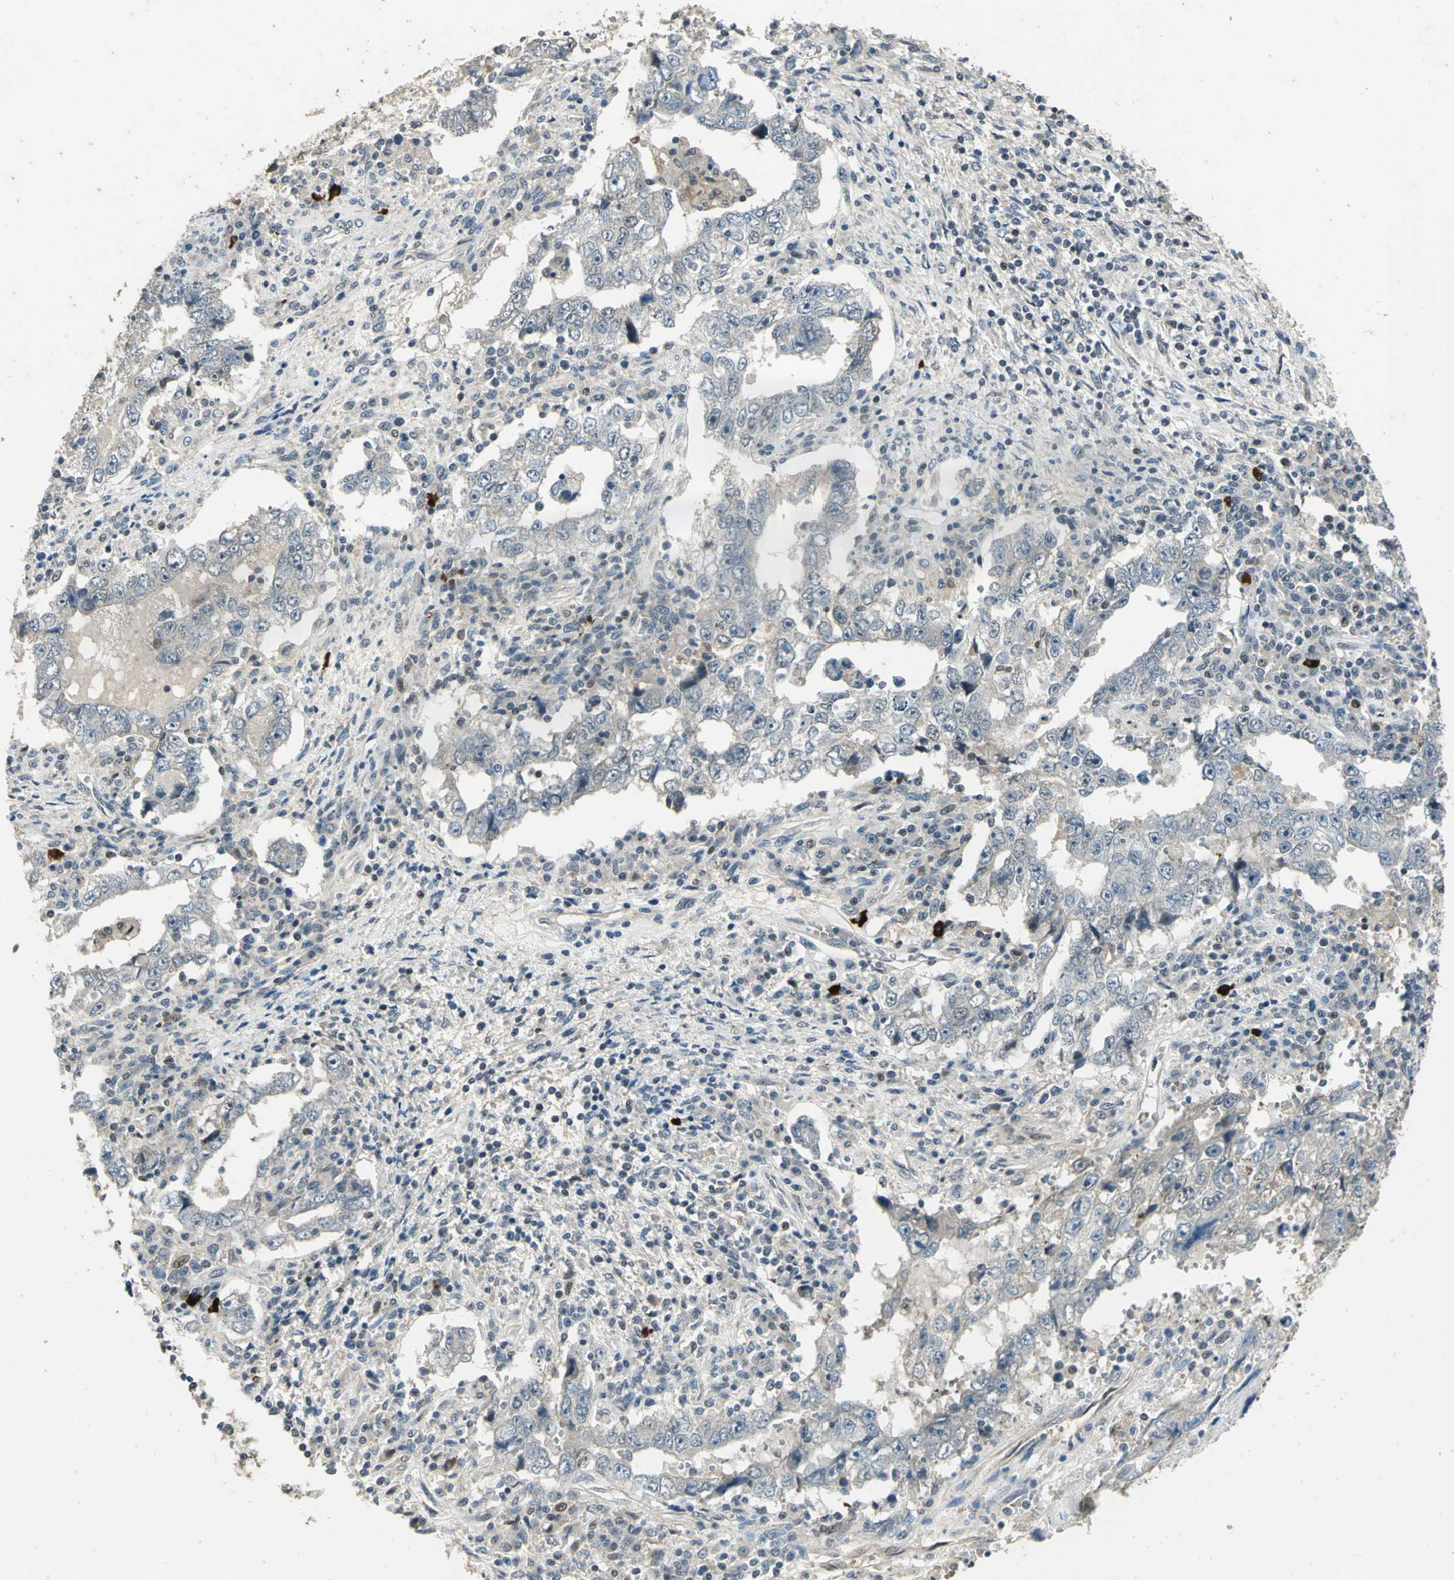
{"staining": {"intensity": "negative", "quantity": "none", "location": "none"}, "tissue": "testis cancer", "cell_type": "Tumor cells", "image_type": "cancer", "snomed": [{"axis": "morphology", "description": "Carcinoma, Embryonal, NOS"}, {"axis": "topography", "description": "Testis"}], "caption": "Immunohistochemical staining of testis cancer exhibits no significant positivity in tumor cells. (DAB (3,3'-diaminobenzidine) immunohistochemistry (IHC) visualized using brightfield microscopy, high magnification).", "gene": "RAD17", "patient": {"sex": "male", "age": 26}}